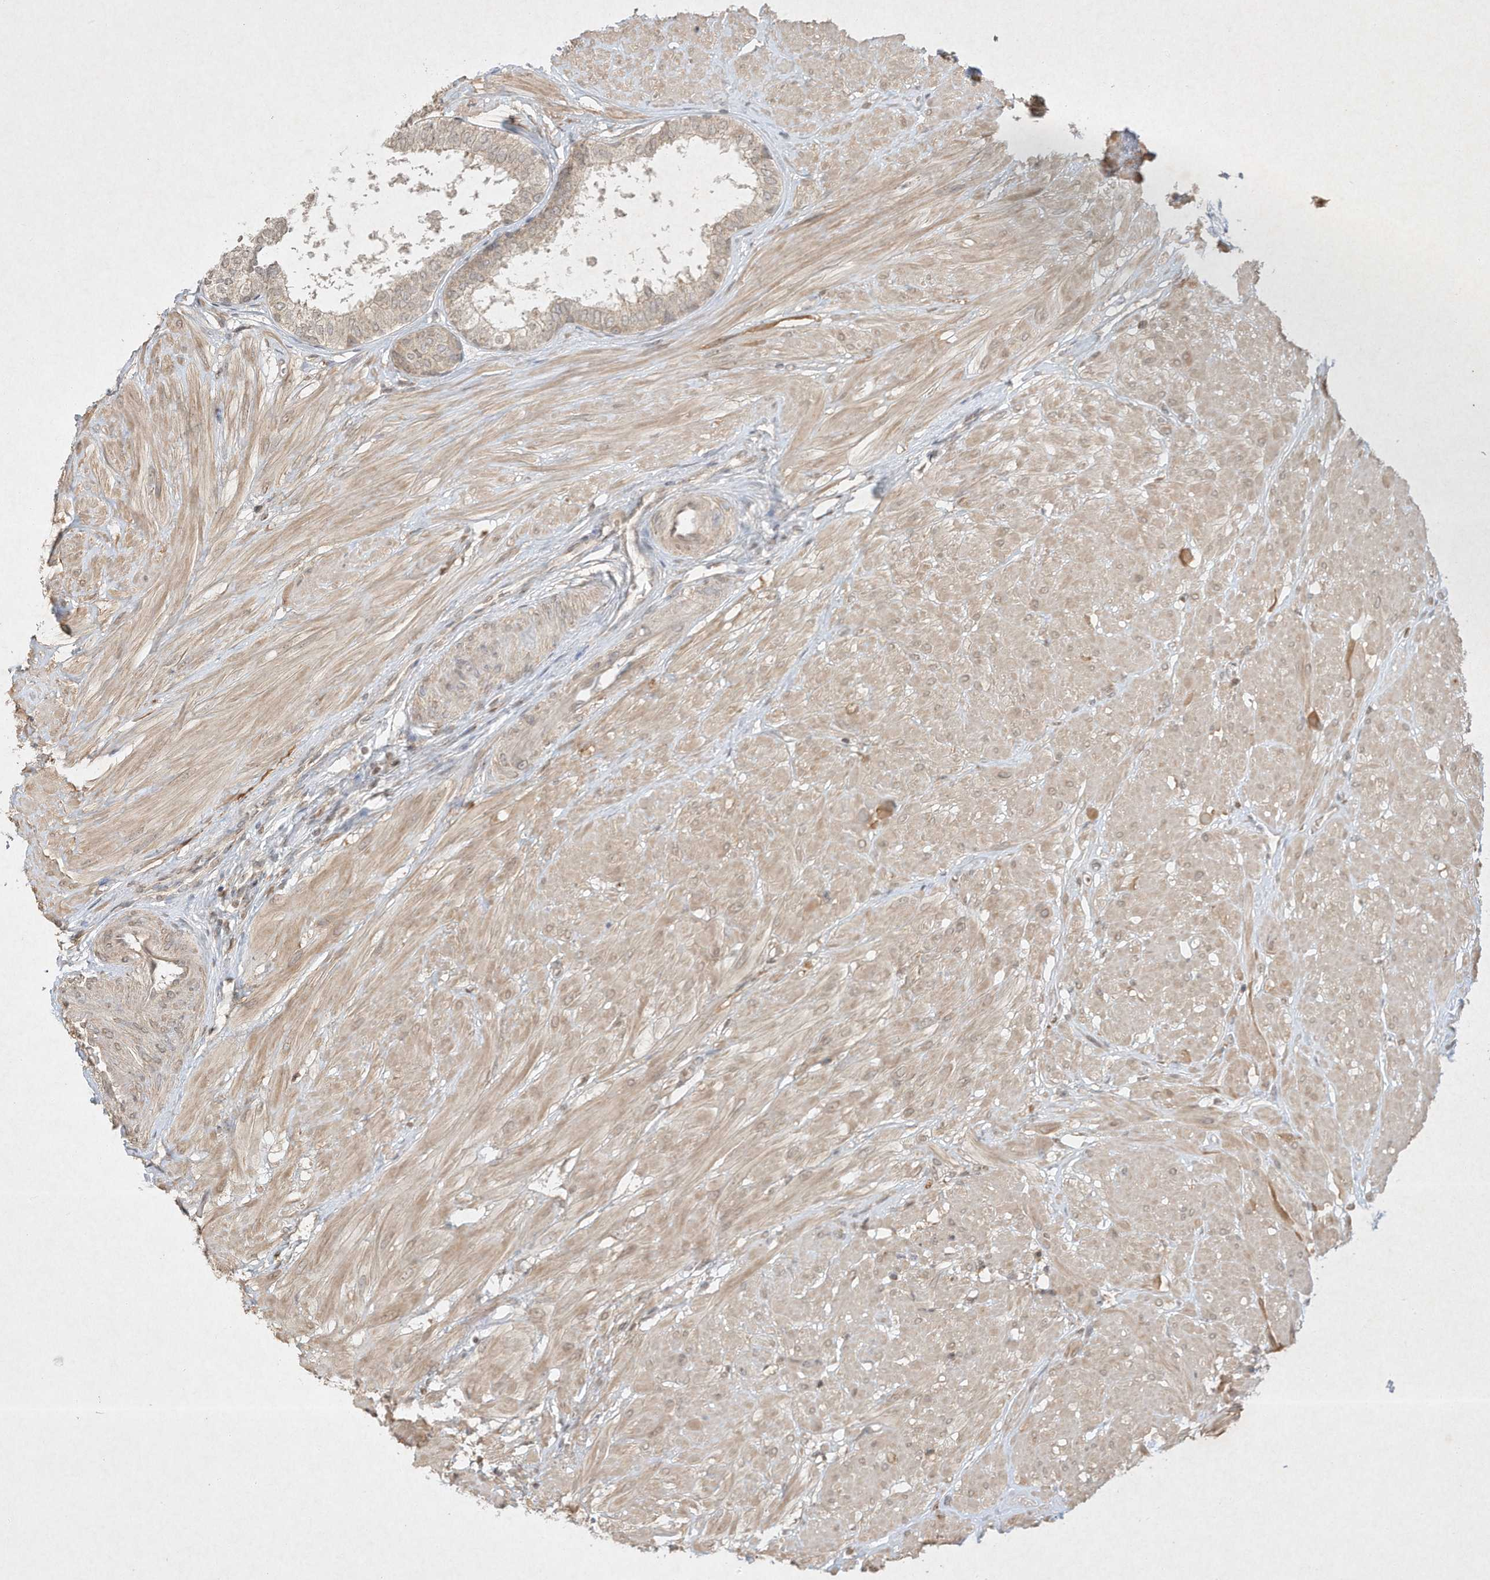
{"staining": {"intensity": "weak", "quantity": ">75%", "location": "cytoplasmic/membranous"}, "tissue": "prostate", "cell_type": "Glandular cells", "image_type": "normal", "snomed": [{"axis": "morphology", "description": "Normal tissue, NOS"}, {"axis": "topography", "description": "Prostate"}], "caption": "Weak cytoplasmic/membranous expression for a protein is identified in about >75% of glandular cells of benign prostate using immunohistochemistry.", "gene": "BTRC", "patient": {"sex": "male", "age": 48}}